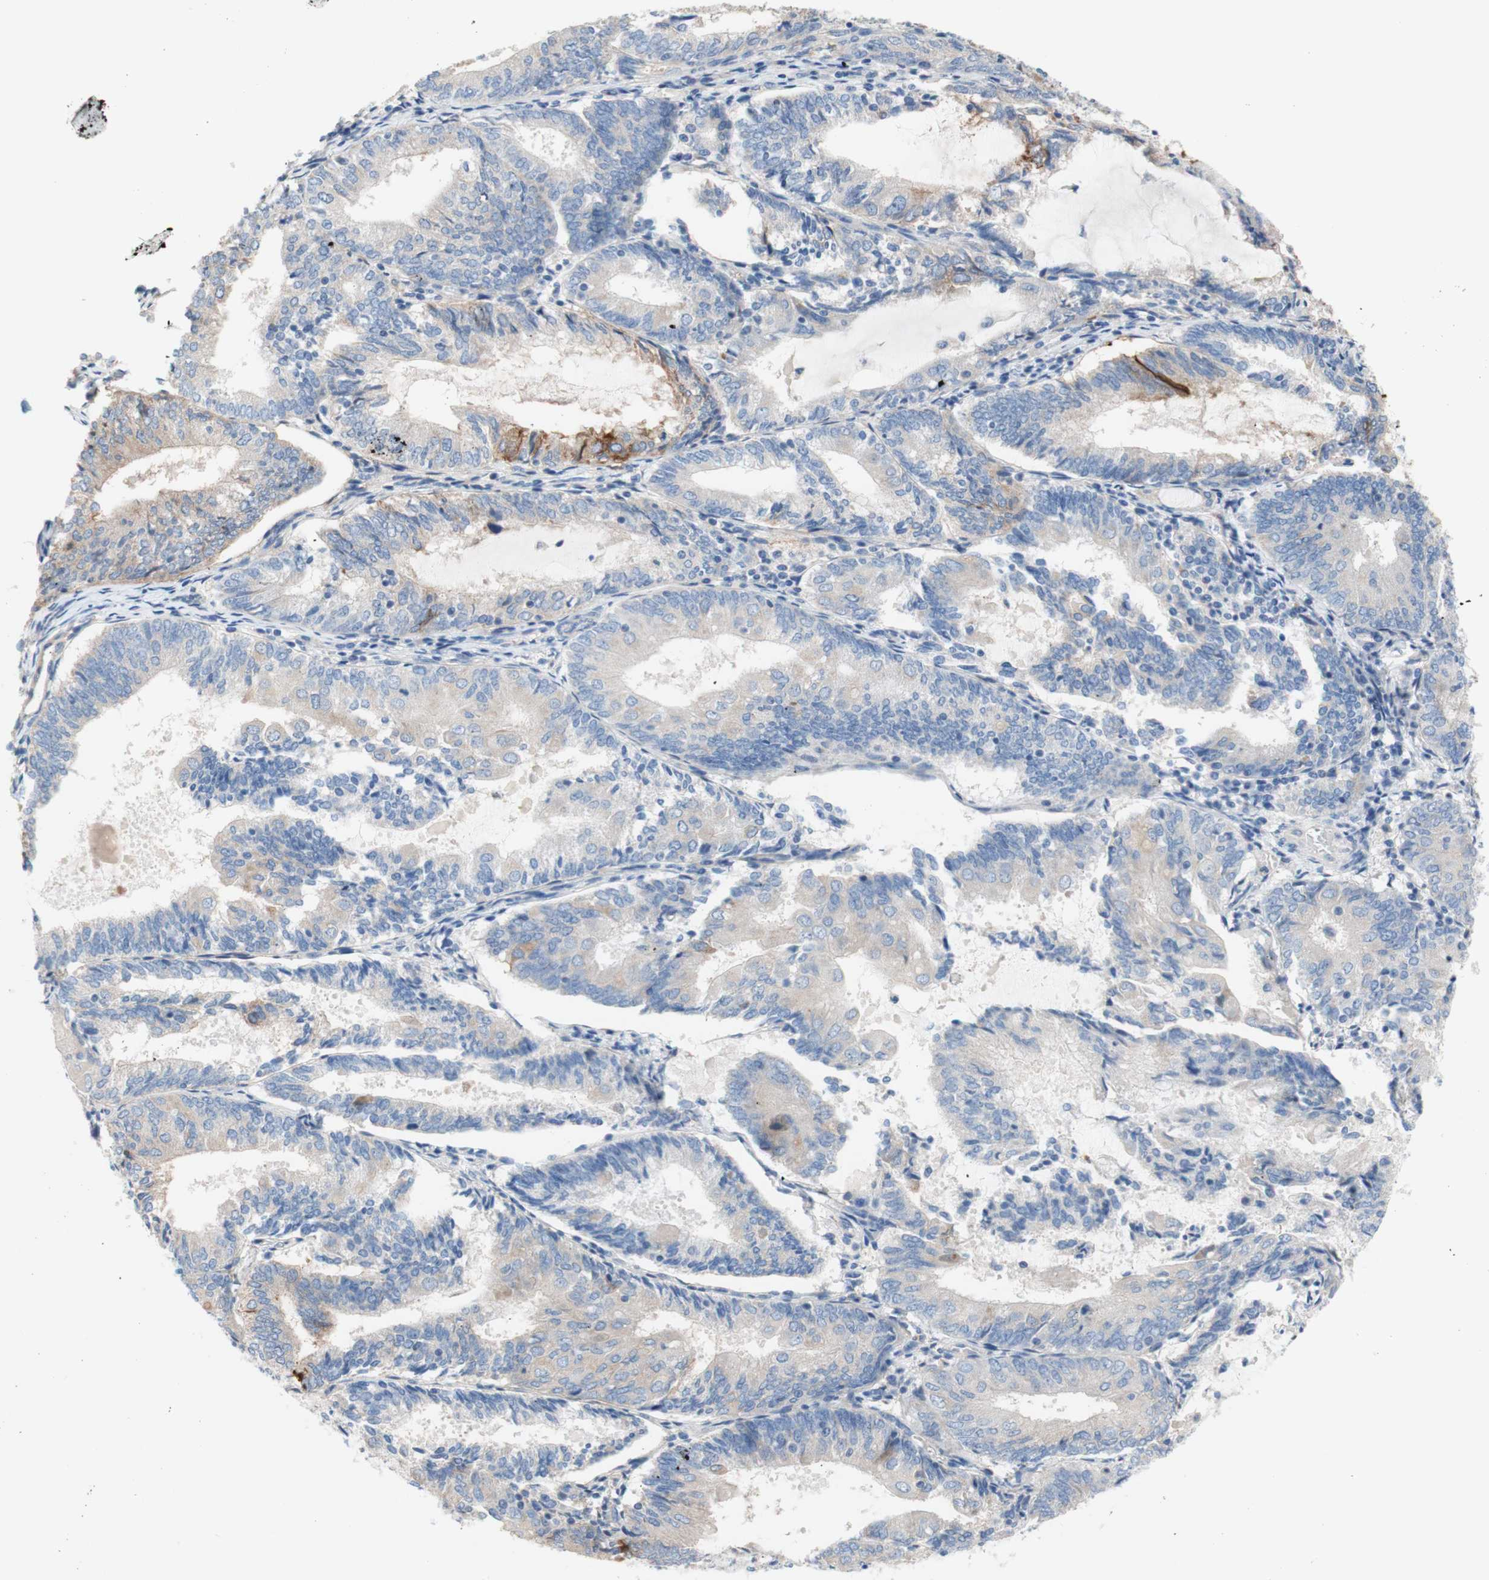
{"staining": {"intensity": "strong", "quantity": "<25%", "location": "cytoplasmic/membranous"}, "tissue": "endometrial cancer", "cell_type": "Tumor cells", "image_type": "cancer", "snomed": [{"axis": "morphology", "description": "Adenocarcinoma, NOS"}, {"axis": "topography", "description": "Endometrium"}], "caption": "A brown stain labels strong cytoplasmic/membranous positivity of a protein in endometrial cancer (adenocarcinoma) tumor cells.", "gene": "F3", "patient": {"sex": "female", "age": 81}}